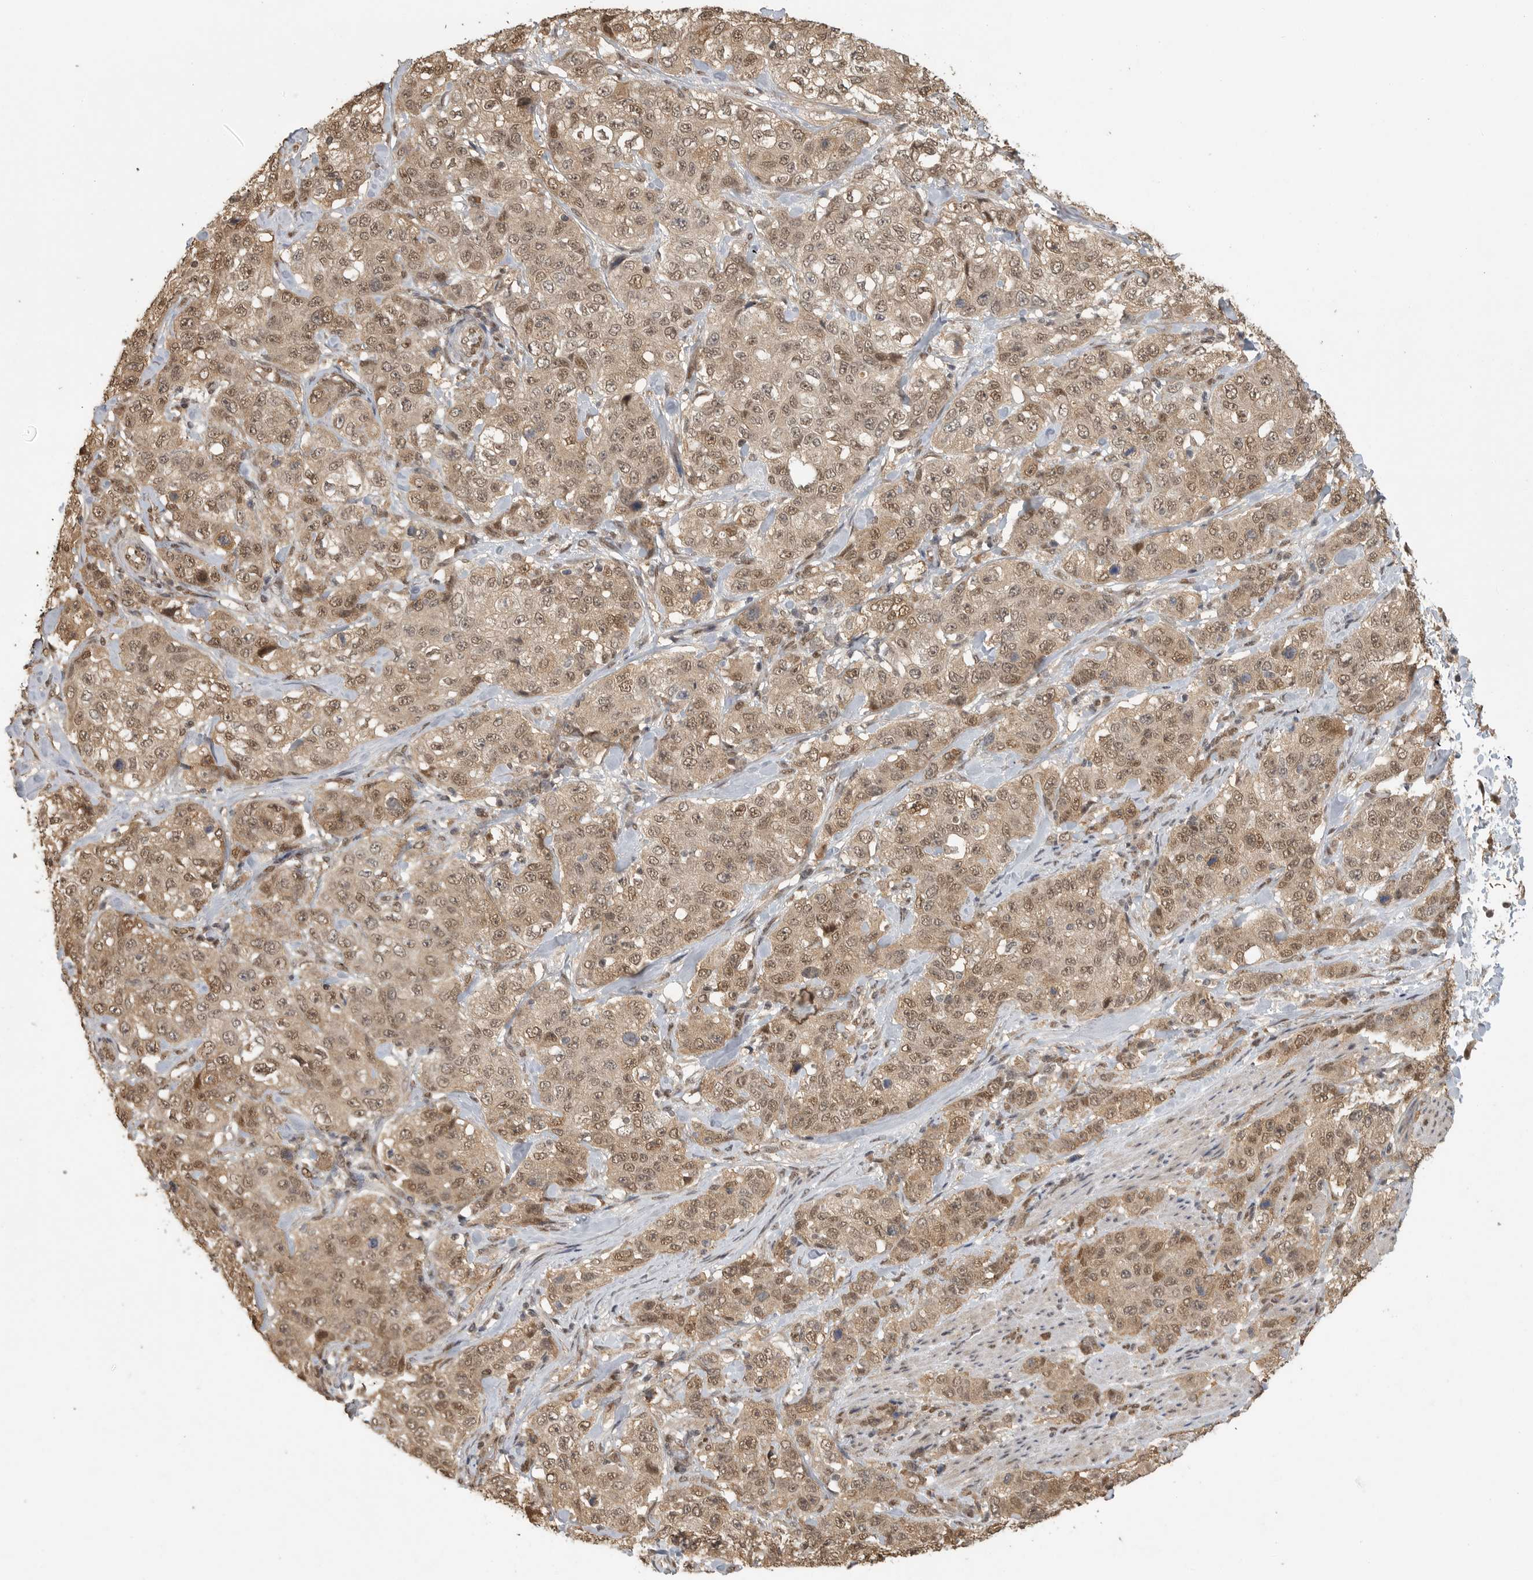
{"staining": {"intensity": "moderate", "quantity": ">75%", "location": "cytoplasmic/membranous,nuclear"}, "tissue": "stomach cancer", "cell_type": "Tumor cells", "image_type": "cancer", "snomed": [{"axis": "morphology", "description": "Adenocarcinoma, NOS"}, {"axis": "topography", "description": "Stomach"}], "caption": "Human stomach cancer (adenocarcinoma) stained for a protein (brown) demonstrates moderate cytoplasmic/membranous and nuclear positive positivity in about >75% of tumor cells.", "gene": "DFFA", "patient": {"sex": "male", "age": 48}}